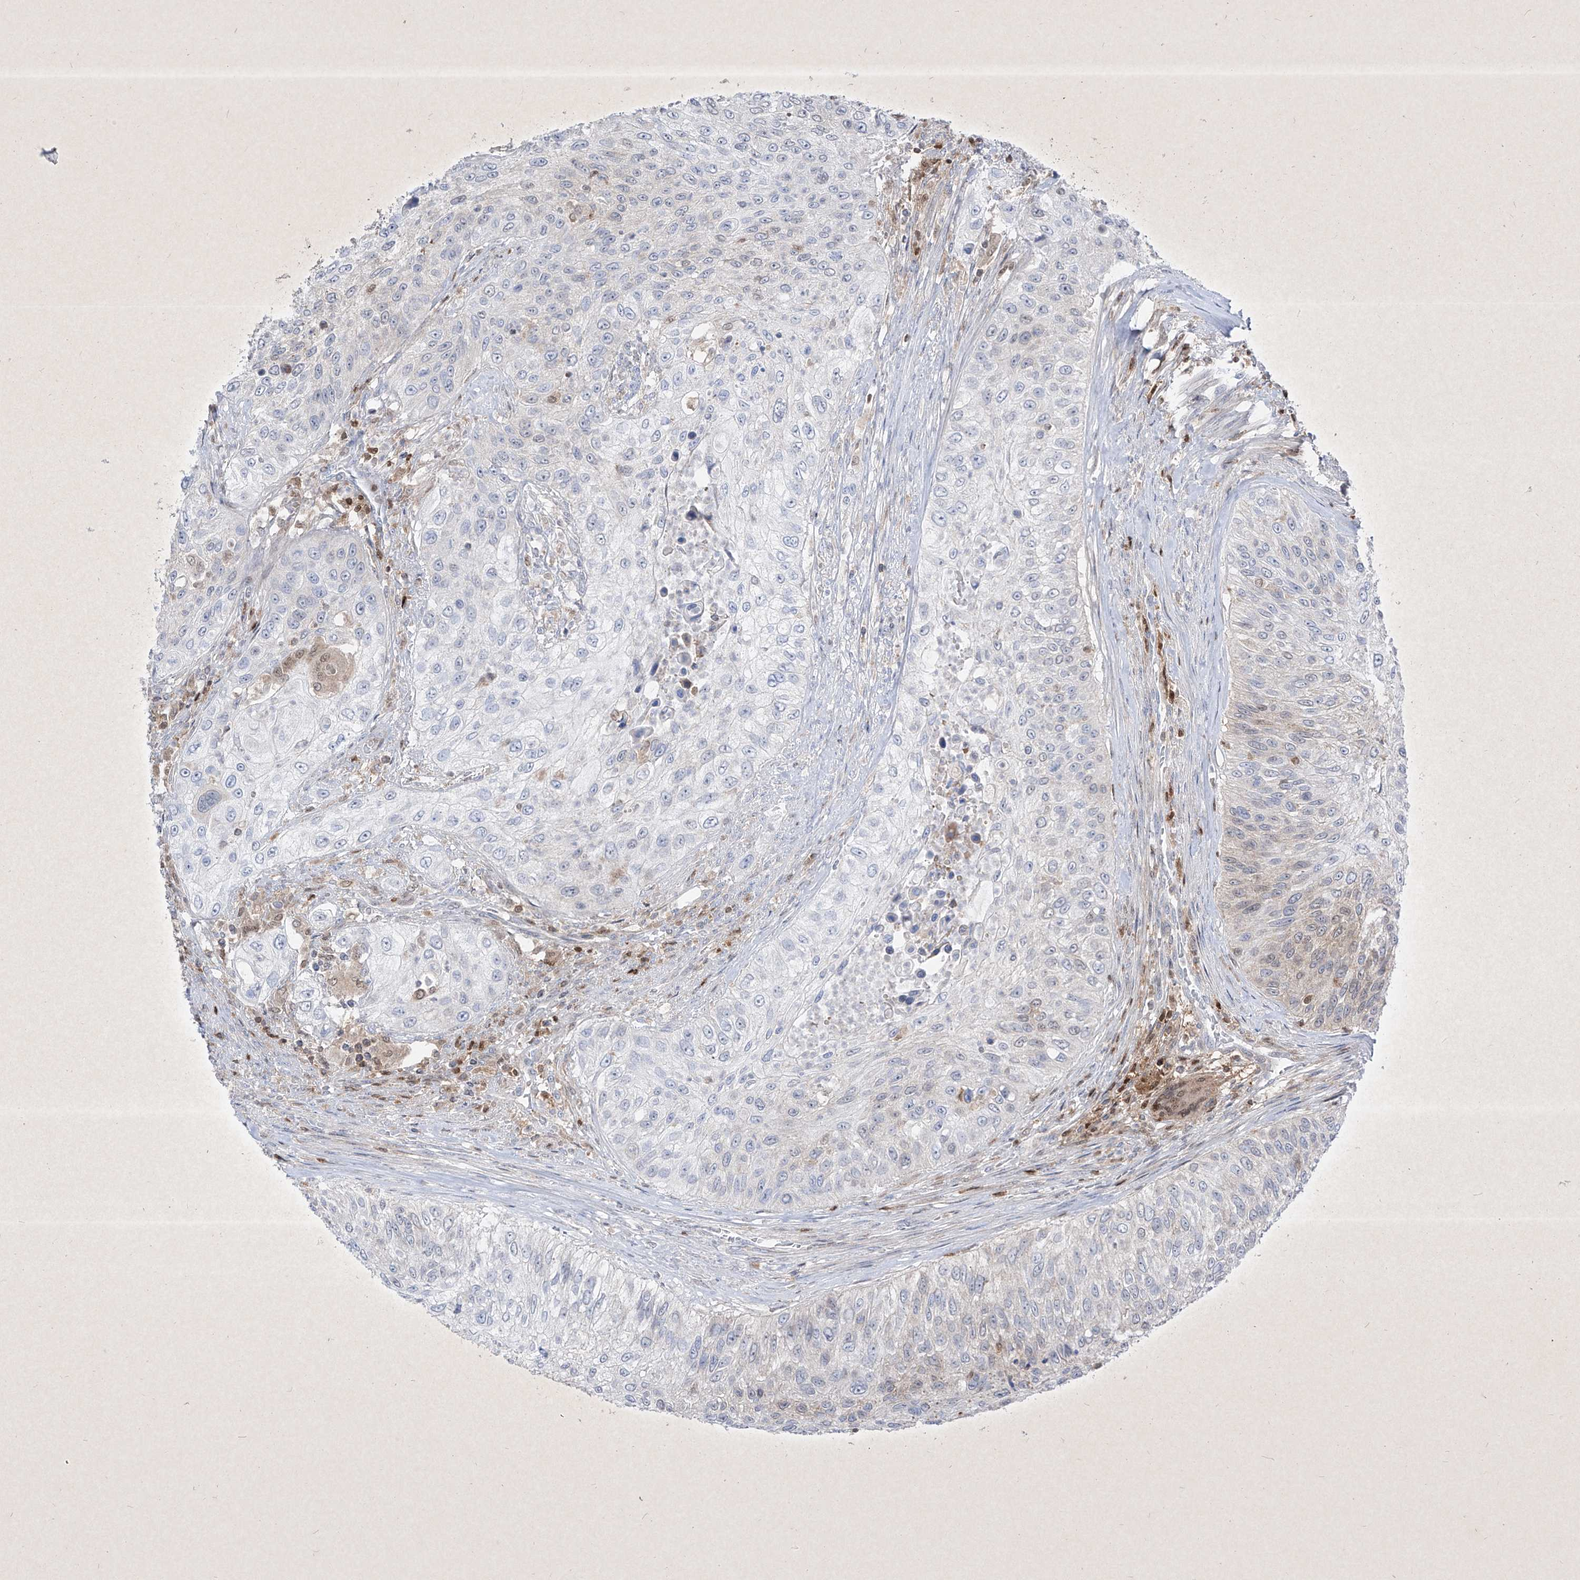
{"staining": {"intensity": "weak", "quantity": "<25%", "location": "cytoplasmic/membranous,nuclear"}, "tissue": "urothelial cancer", "cell_type": "Tumor cells", "image_type": "cancer", "snomed": [{"axis": "morphology", "description": "Urothelial carcinoma, High grade"}, {"axis": "topography", "description": "Urinary bladder"}], "caption": "This is an immunohistochemistry (IHC) micrograph of human high-grade urothelial carcinoma. There is no staining in tumor cells.", "gene": "PSMB10", "patient": {"sex": "female", "age": 60}}